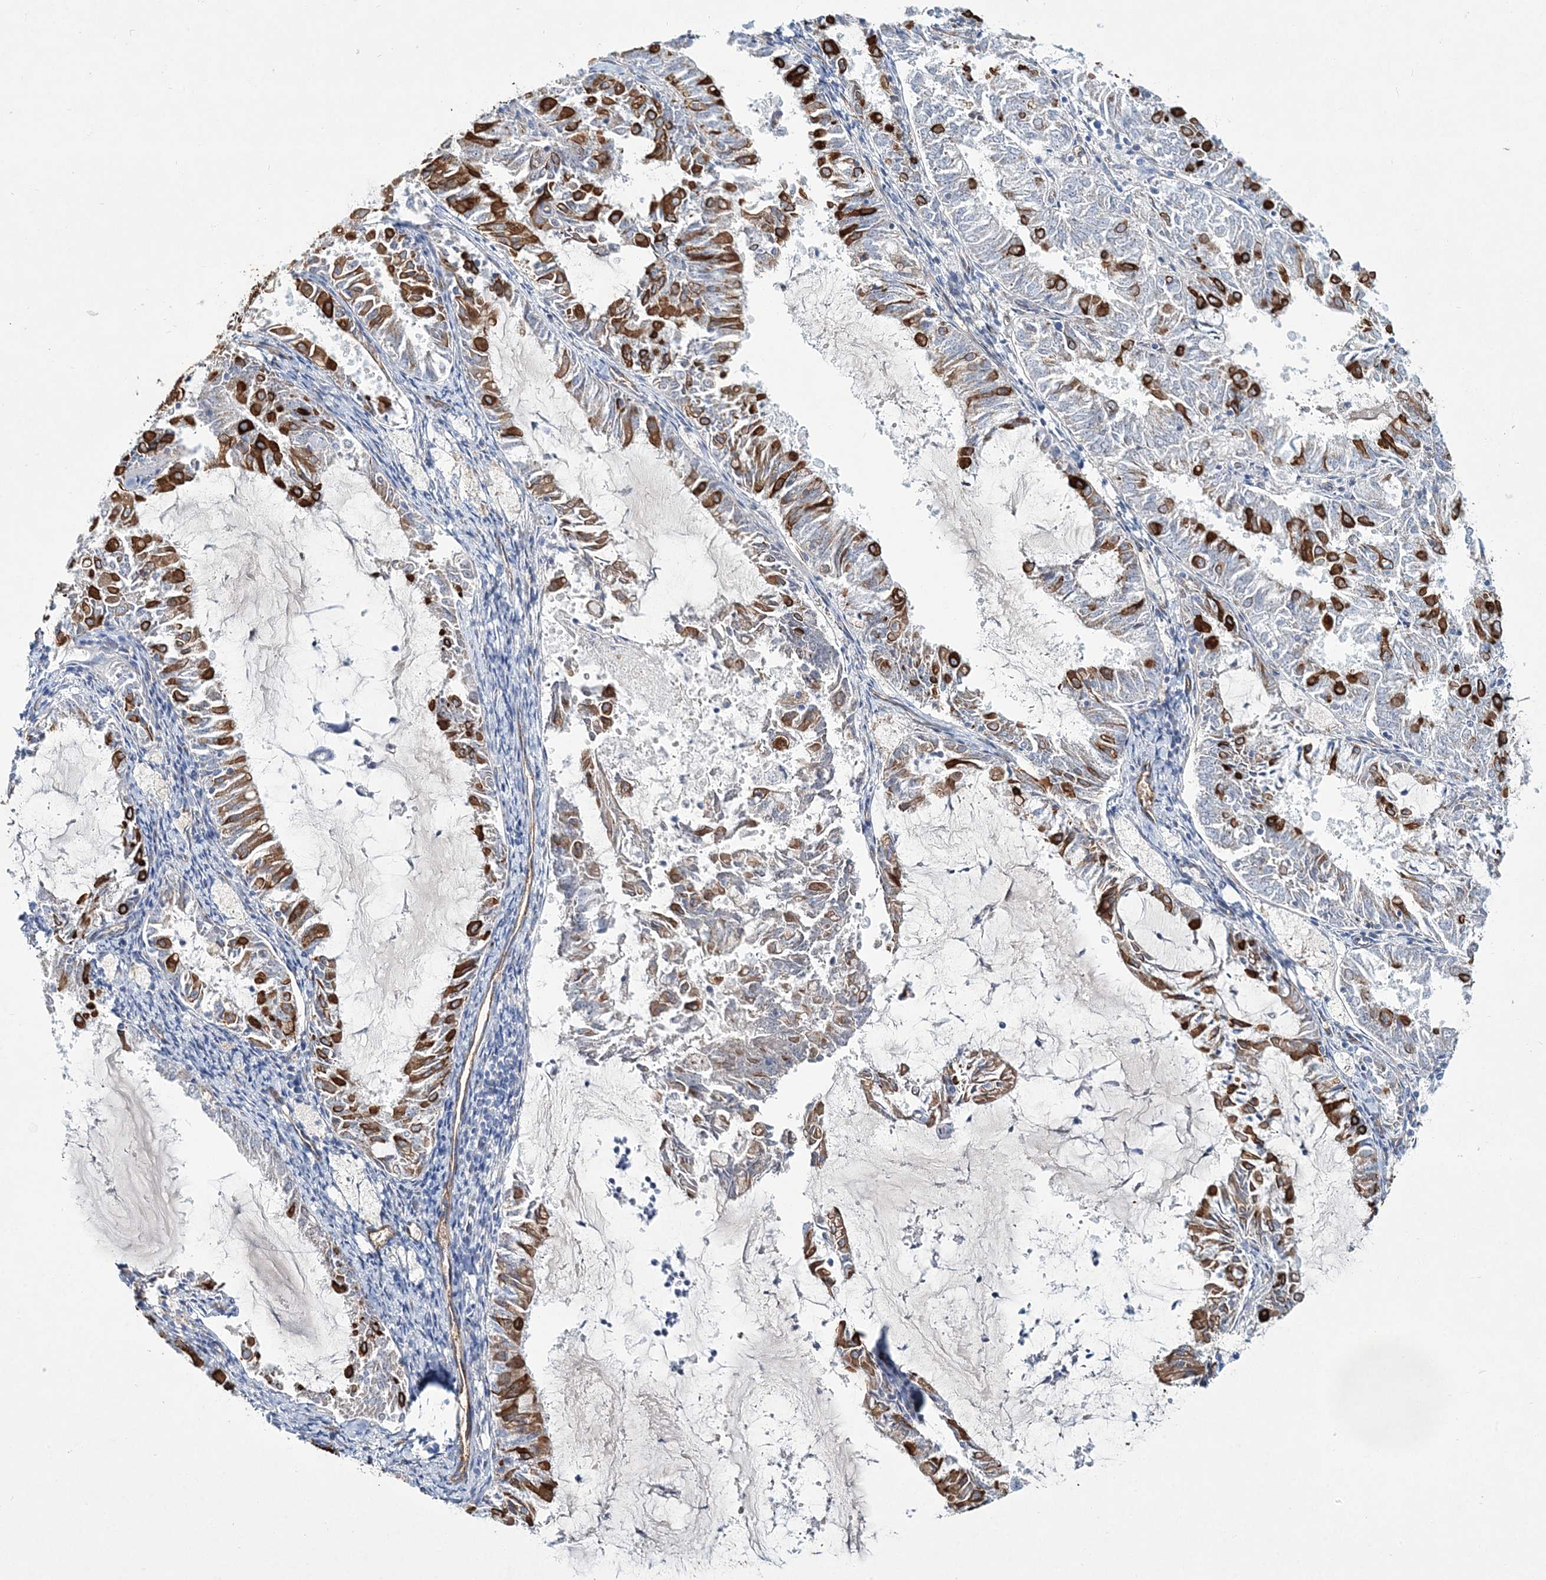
{"staining": {"intensity": "strong", "quantity": "25%-75%", "location": "cytoplasmic/membranous"}, "tissue": "endometrial cancer", "cell_type": "Tumor cells", "image_type": "cancer", "snomed": [{"axis": "morphology", "description": "Adenocarcinoma, NOS"}, {"axis": "topography", "description": "Endometrium"}], "caption": "Adenocarcinoma (endometrial) stained with a protein marker shows strong staining in tumor cells.", "gene": "ADGRL1", "patient": {"sex": "female", "age": 57}}